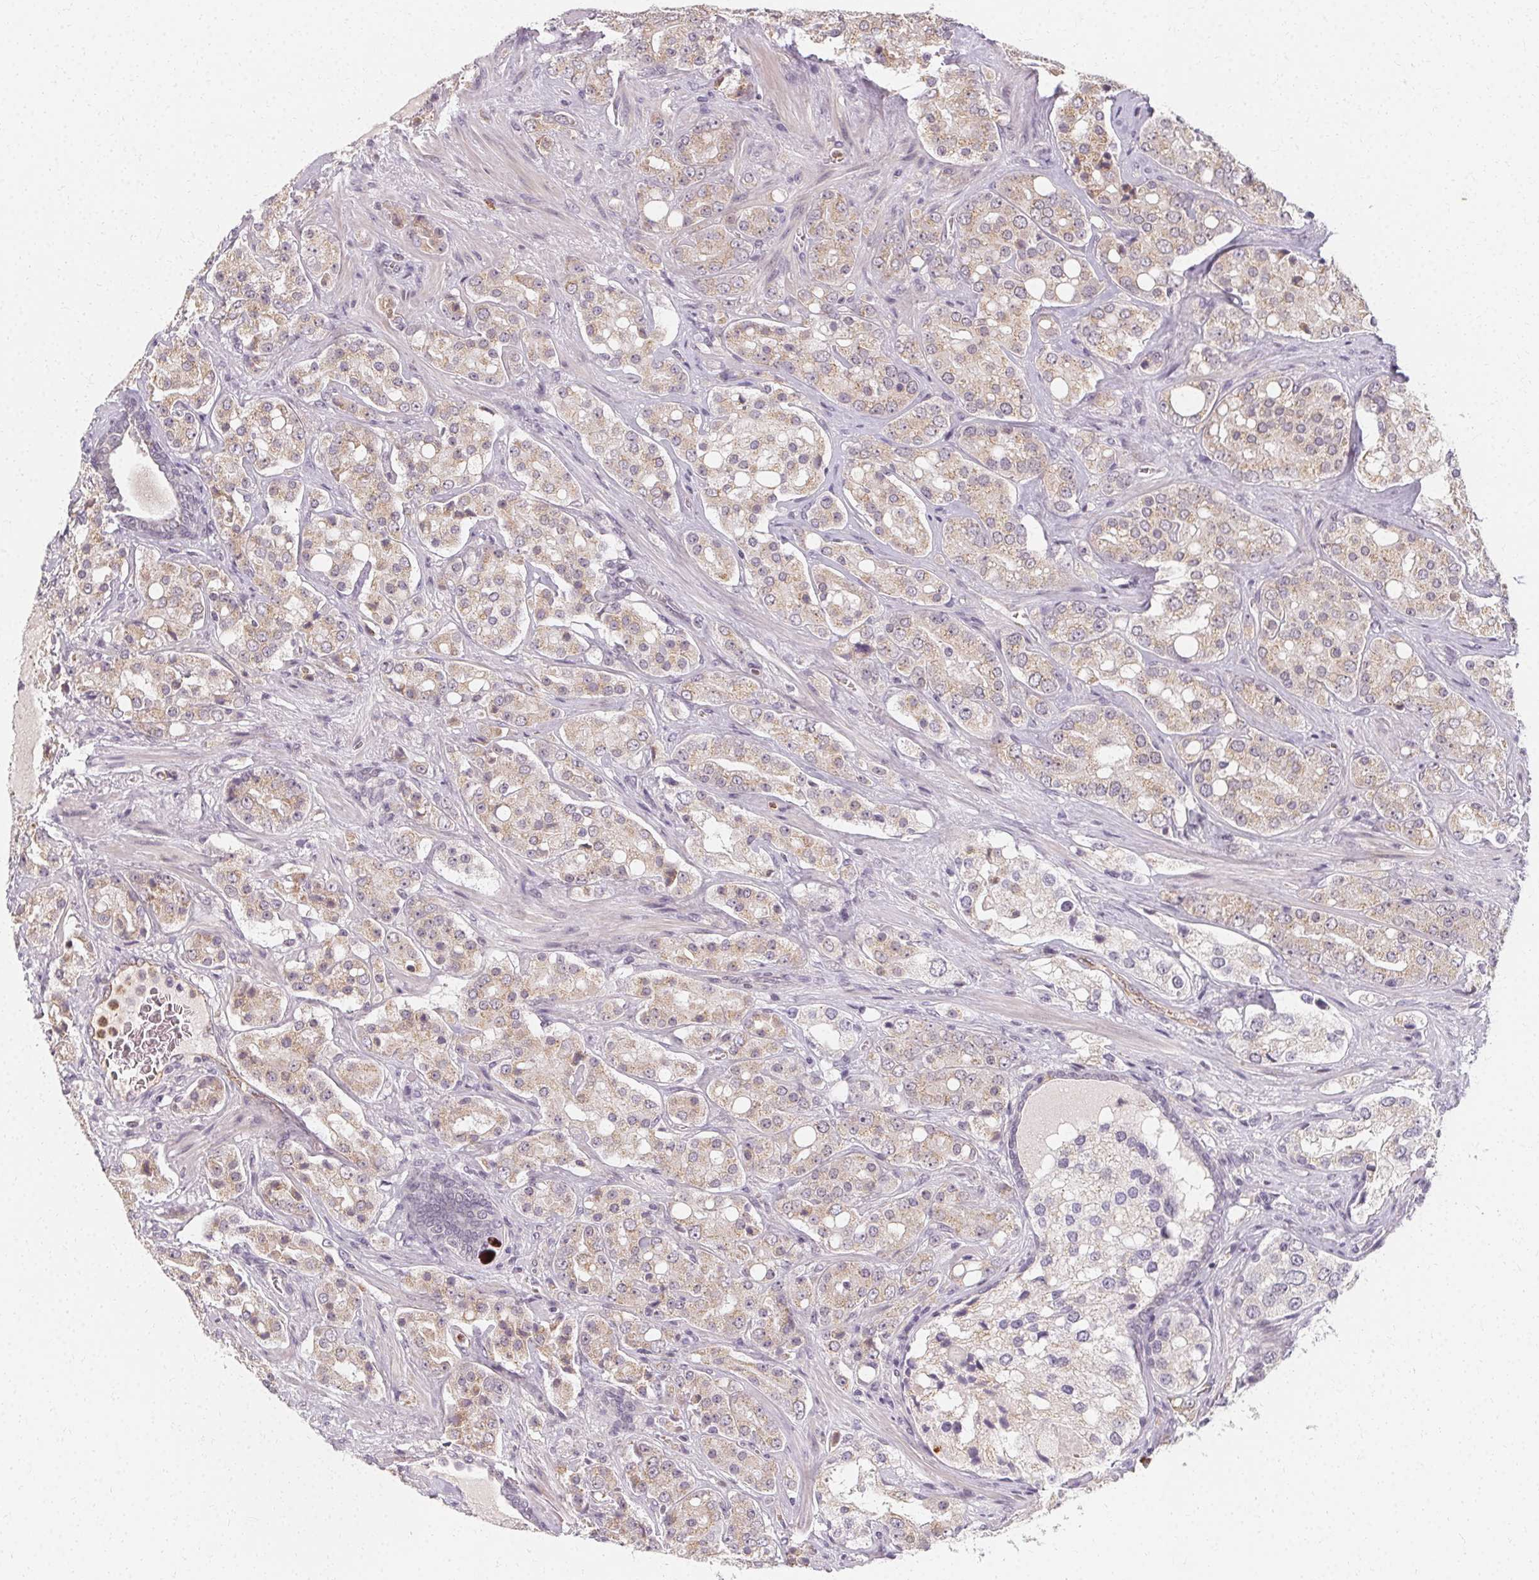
{"staining": {"intensity": "weak", "quantity": "25%-75%", "location": "cytoplasmic/membranous"}, "tissue": "prostate cancer", "cell_type": "Tumor cells", "image_type": "cancer", "snomed": [{"axis": "morphology", "description": "Adenocarcinoma, High grade"}, {"axis": "topography", "description": "Prostate"}], "caption": "Protein expression analysis of high-grade adenocarcinoma (prostate) exhibits weak cytoplasmic/membranous expression in about 25%-75% of tumor cells. Using DAB (brown) and hematoxylin (blue) stains, captured at high magnification using brightfield microscopy.", "gene": "CLCNKB", "patient": {"sex": "male", "age": 67}}